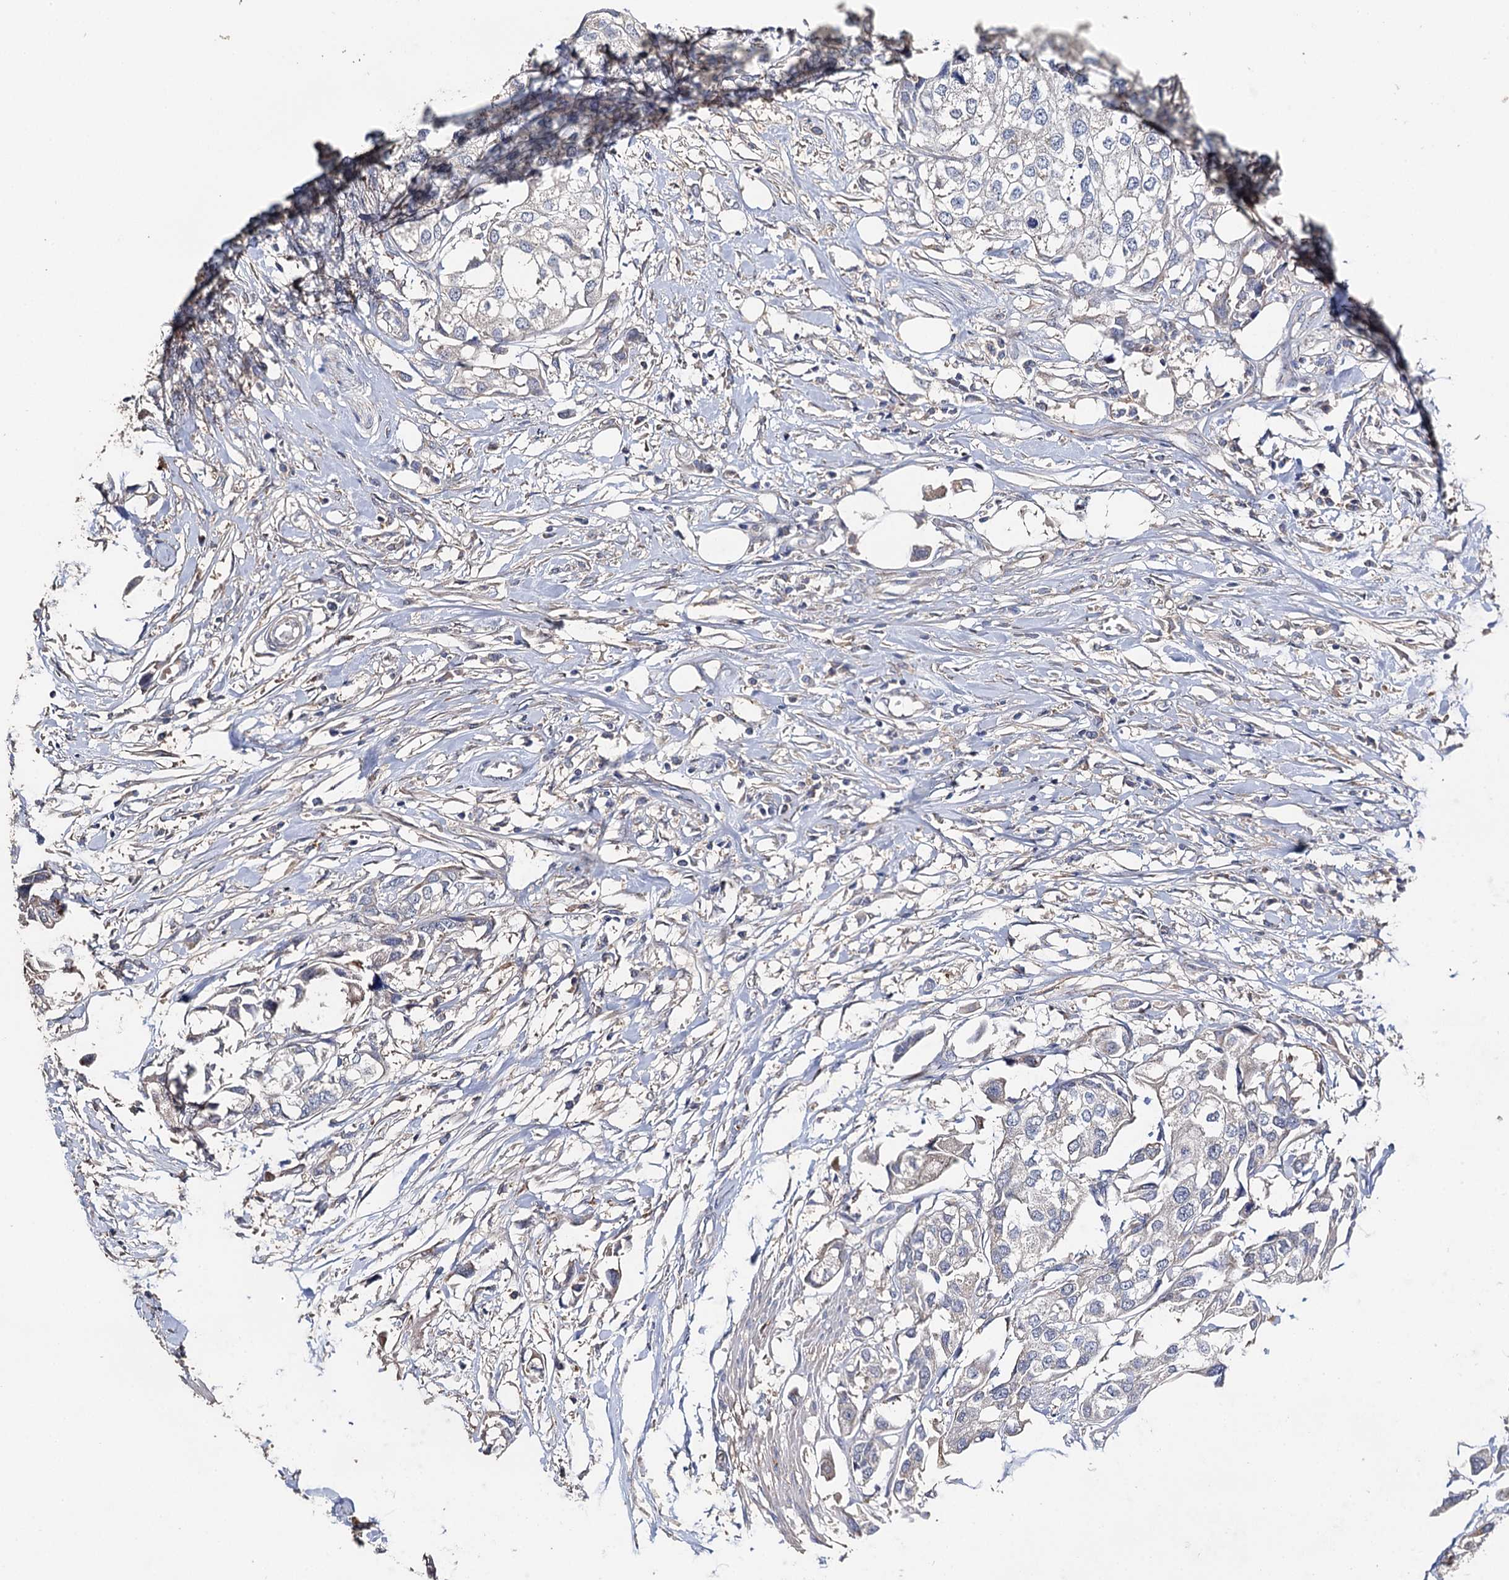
{"staining": {"intensity": "negative", "quantity": "none", "location": "none"}, "tissue": "urothelial cancer", "cell_type": "Tumor cells", "image_type": "cancer", "snomed": [{"axis": "morphology", "description": "Urothelial carcinoma, High grade"}, {"axis": "topography", "description": "Urinary bladder"}], "caption": "Immunohistochemical staining of human urothelial cancer demonstrates no significant staining in tumor cells.", "gene": "DNAH6", "patient": {"sex": "male", "age": 64}}